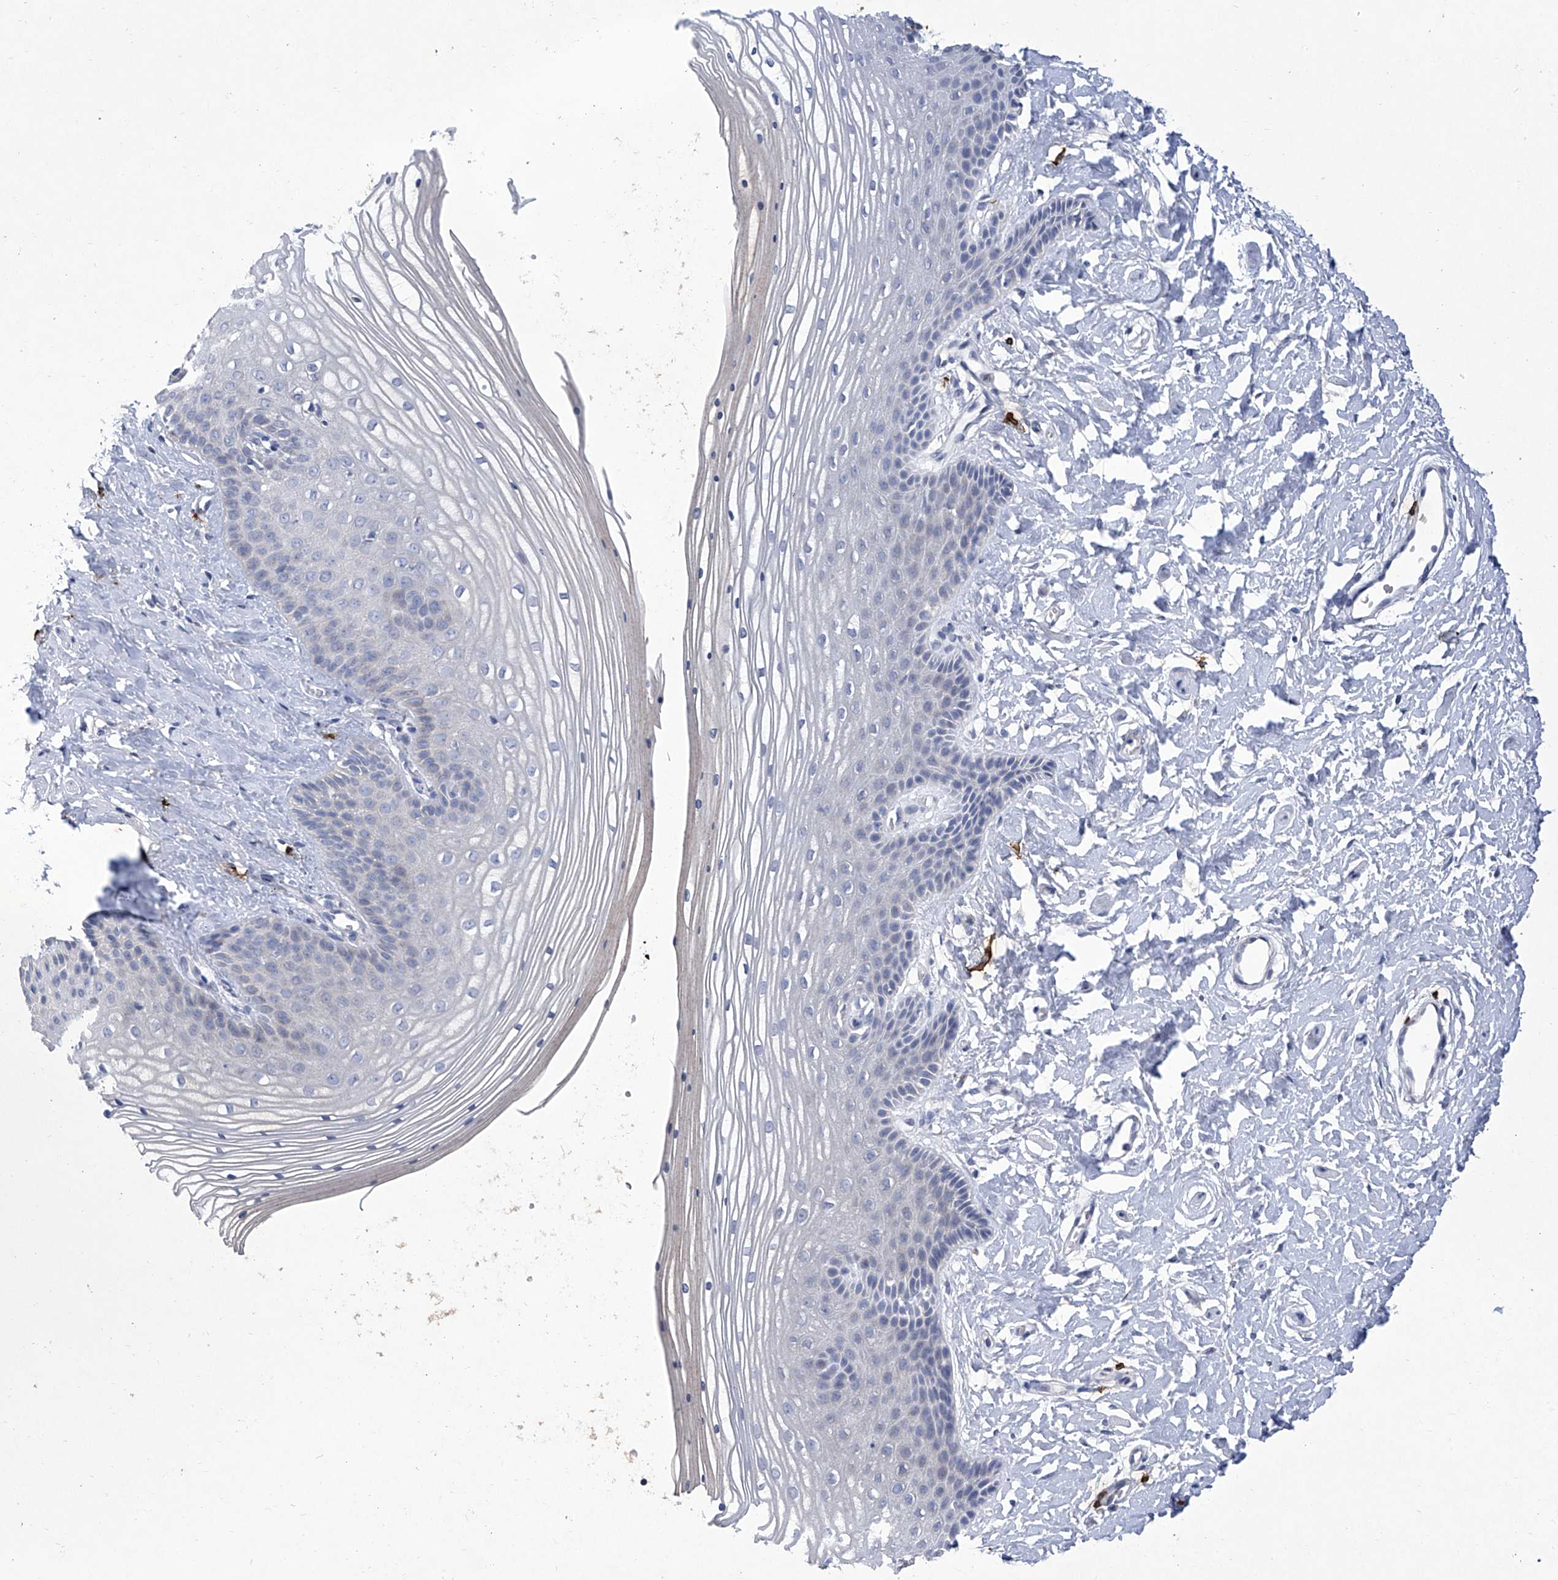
{"staining": {"intensity": "negative", "quantity": "none", "location": "none"}, "tissue": "vagina", "cell_type": "Squamous epithelial cells", "image_type": "normal", "snomed": [{"axis": "morphology", "description": "Normal tissue, NOS"}, {"axis": "topography", "description": "Vagina"}, {"axis": "topography", "description": "Cervix"}], "caption": "The histopathology image exhibits no staining of squamous epithelial cells in benign vagina.", "gene": "IFNL2", "patient": {"sex": "female", "age": 40}}